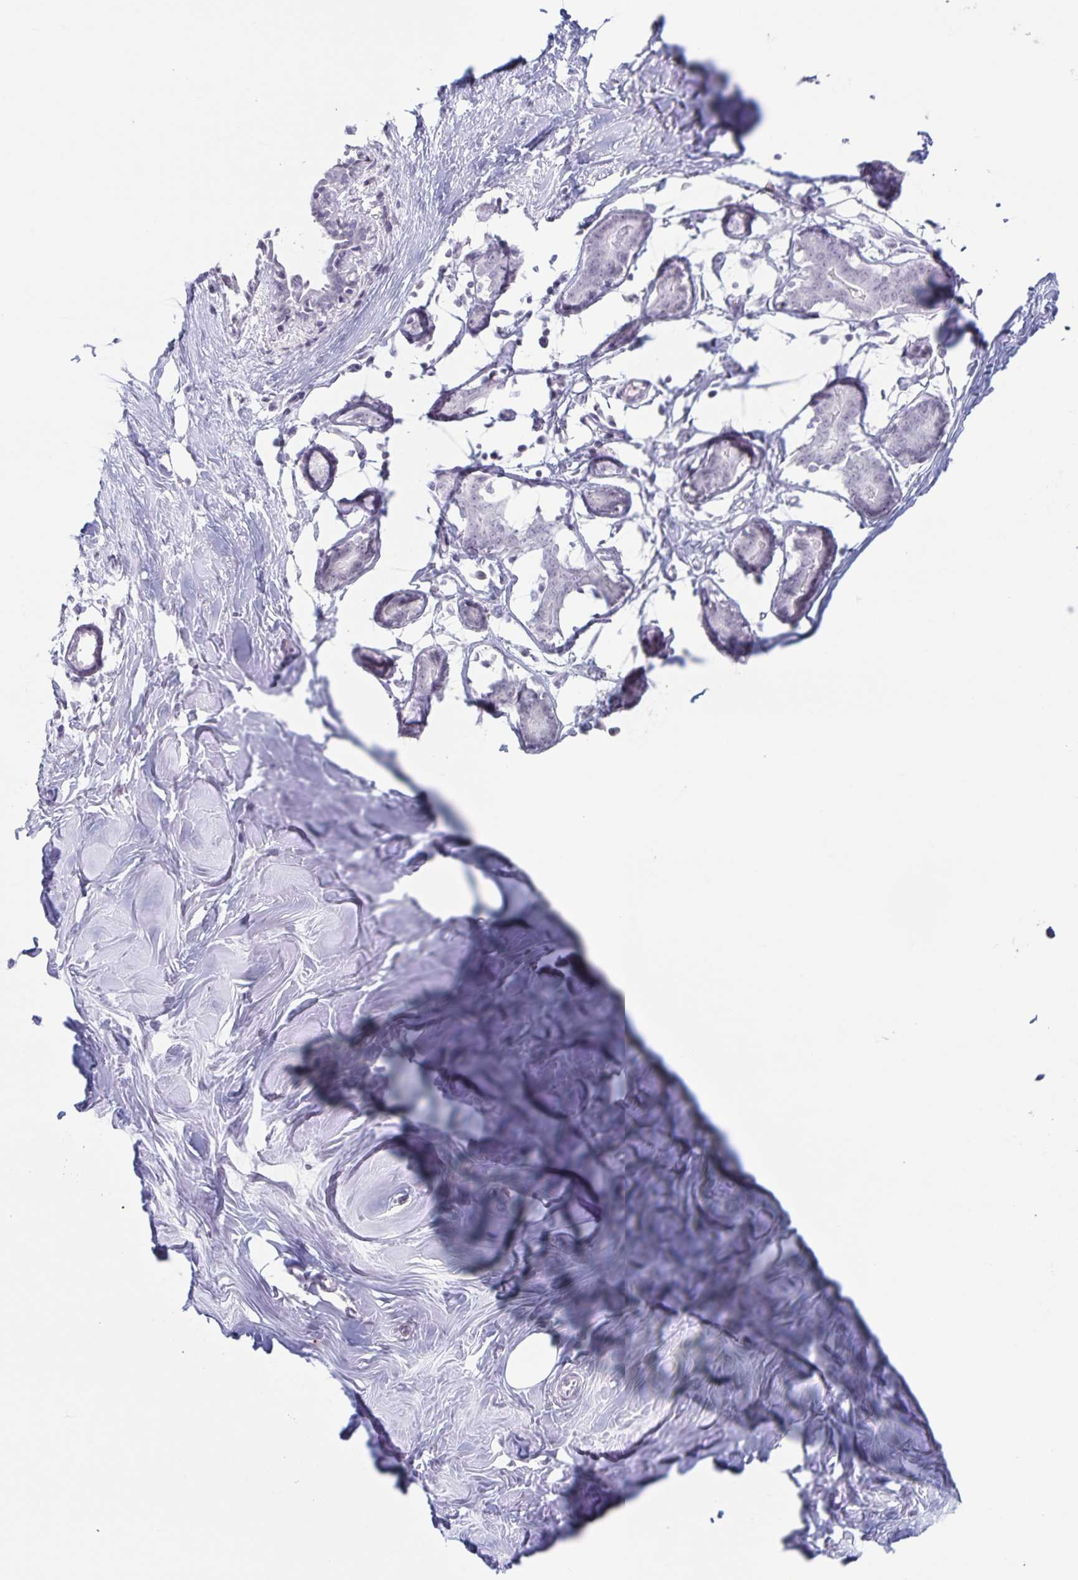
{"staining": {"intensity": "negative", "quantity": "none", "location": "none"}, "tissue": "breast", "cell_type": "Adipocytes", "image_type": "normal", "snomed": [{"axis": "morphology", "description": "Normal tissue, NOS"}, {"axis": "topography", "description": "Breast"}], "caption": "IHC photomicrograph of normal breast stained for a protein (brown), which shows no staining in adipocytes.", "gene": "LCE6A", "patient": {"sex": "female", "age": 27}}